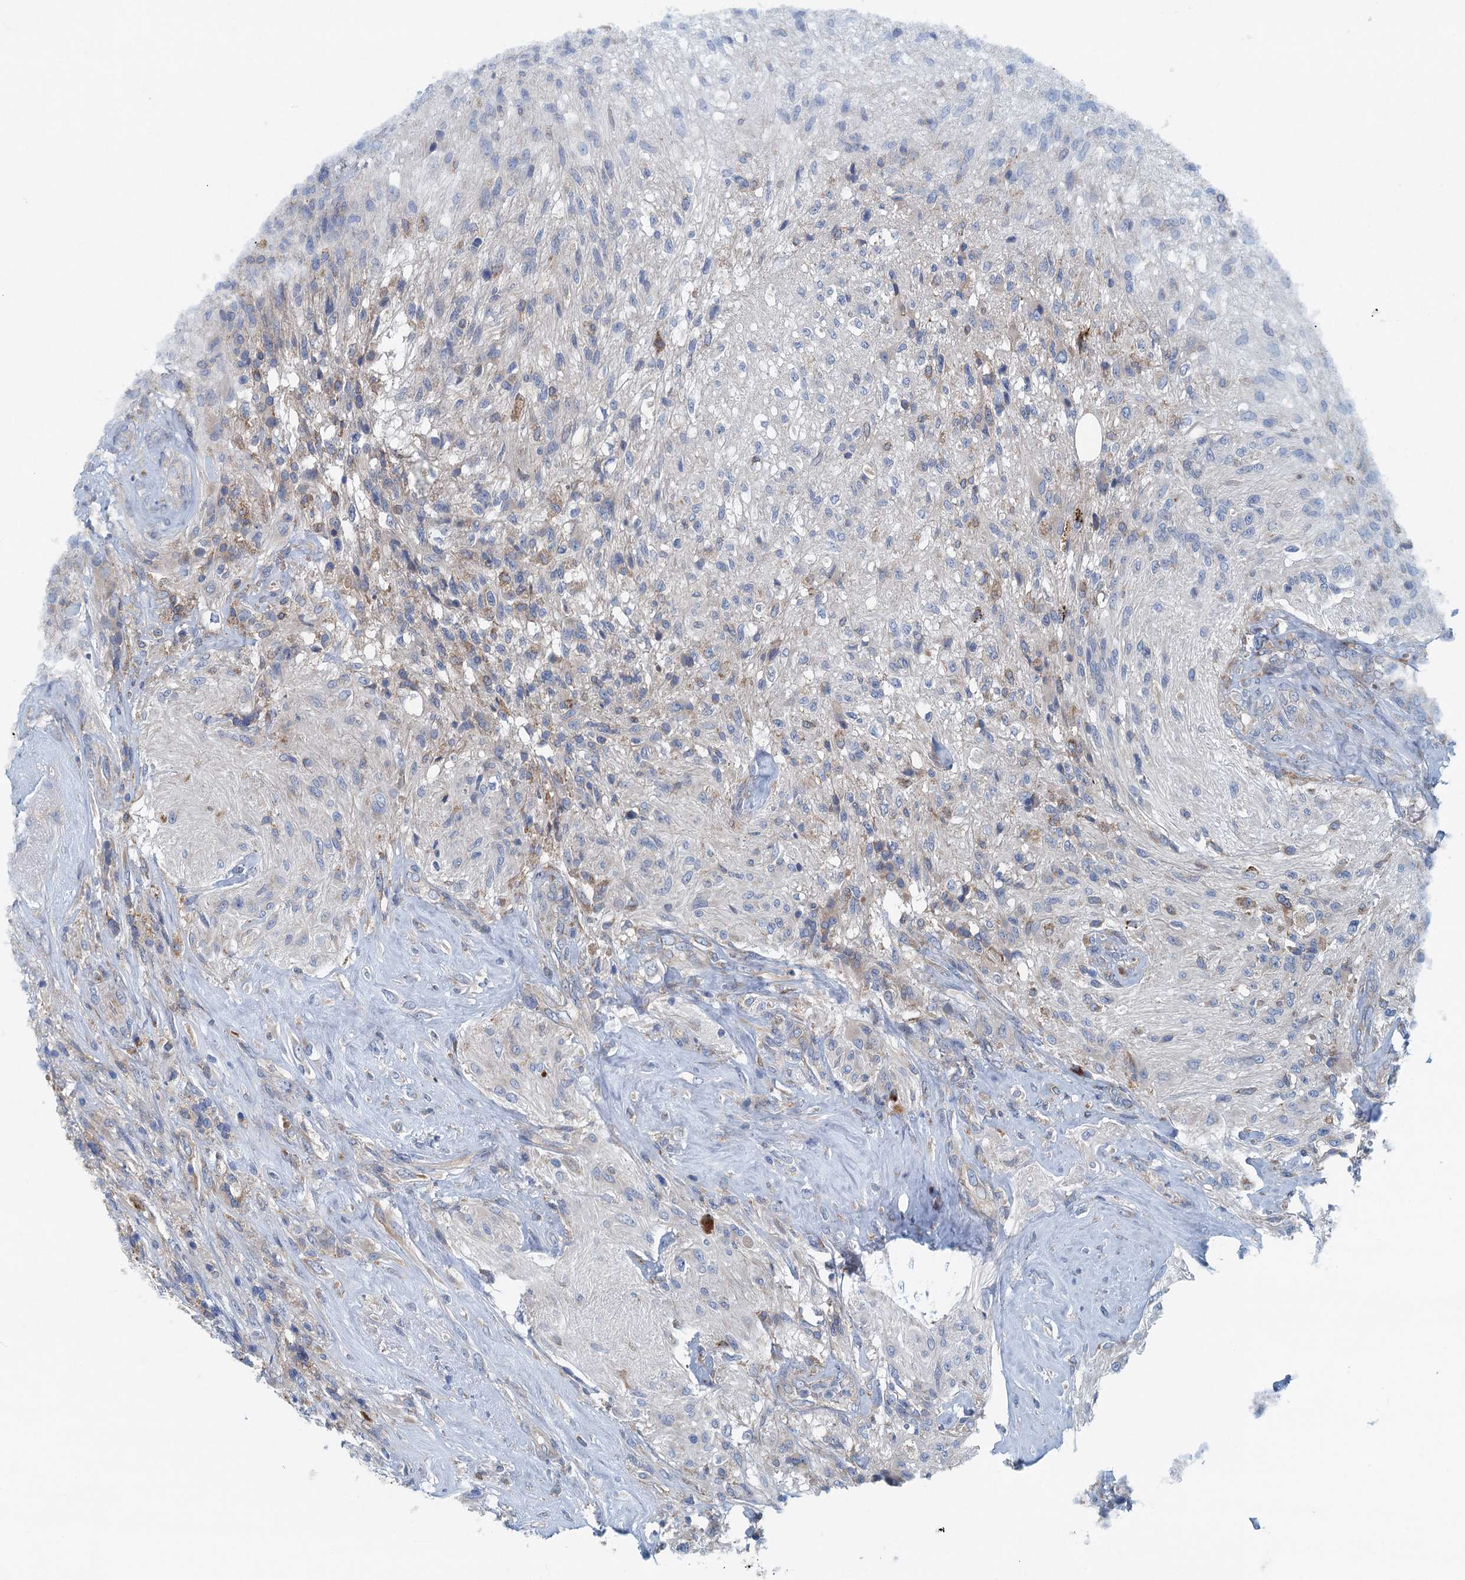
{"staining": {"intensity": "negative", "quantity": "none", "location": "none"}, "tissue": "glioma", "cell_type": "Tumor cells", "image_type": "cancer", "snomed": [{"axis": "morphology", "description": "Glioma, malignant, High grade"}, {"axis": "topography", "description": "Brain"}], "caption": "Tumor cells are negative for protein expression in human glioma.", "gene": "MYDGF", "patient": {"sex": "male", "age": 56}}